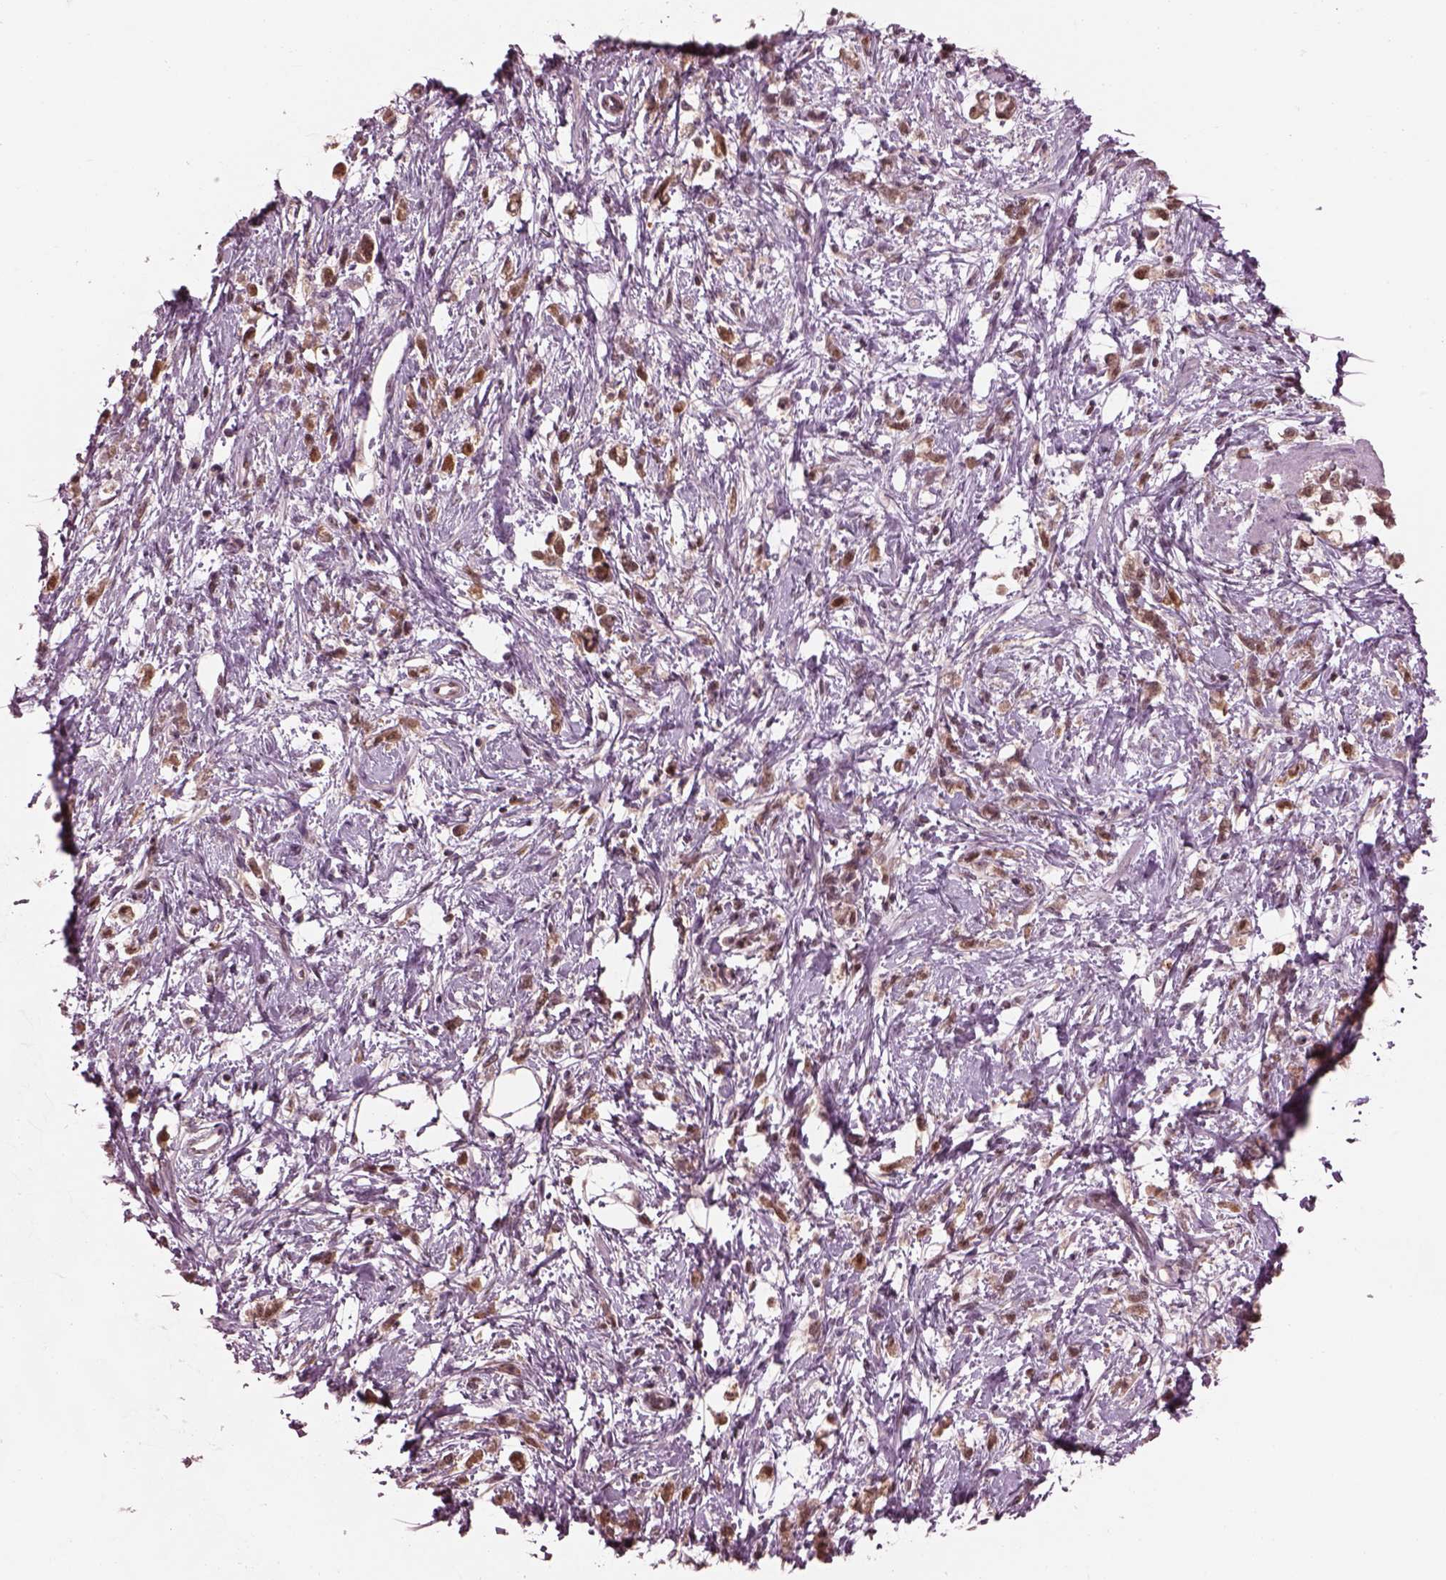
{"staining": {"intensity": "strong", "quantity": ">75%", "location": "cytoplasmic/membranous,nuclear"}, "tissue": "stomach cancer", "cell_type": "Tumor cells", "image_type": "cancer", "snomed": [{"axis": "morphology", "description": "Adenocarcinoma, NOS"}, {"axis": "topography", "description": "Stomach"}], "caption": "High-magnification brightfield microscopy of adenocarcinoma (stomach) stained with DAB (3,3'-diaminobenzidine) (brown) and counterstained with hematoxylin (blue). tumor cells exhibit strong cytoplasmic/membranous and nuclear staining is appreciated in about>75% of cells. (IHC, brightfield microscopy, high magnification).", "gene": "SRI", "patient": {"sex": "female", "age": 60}}